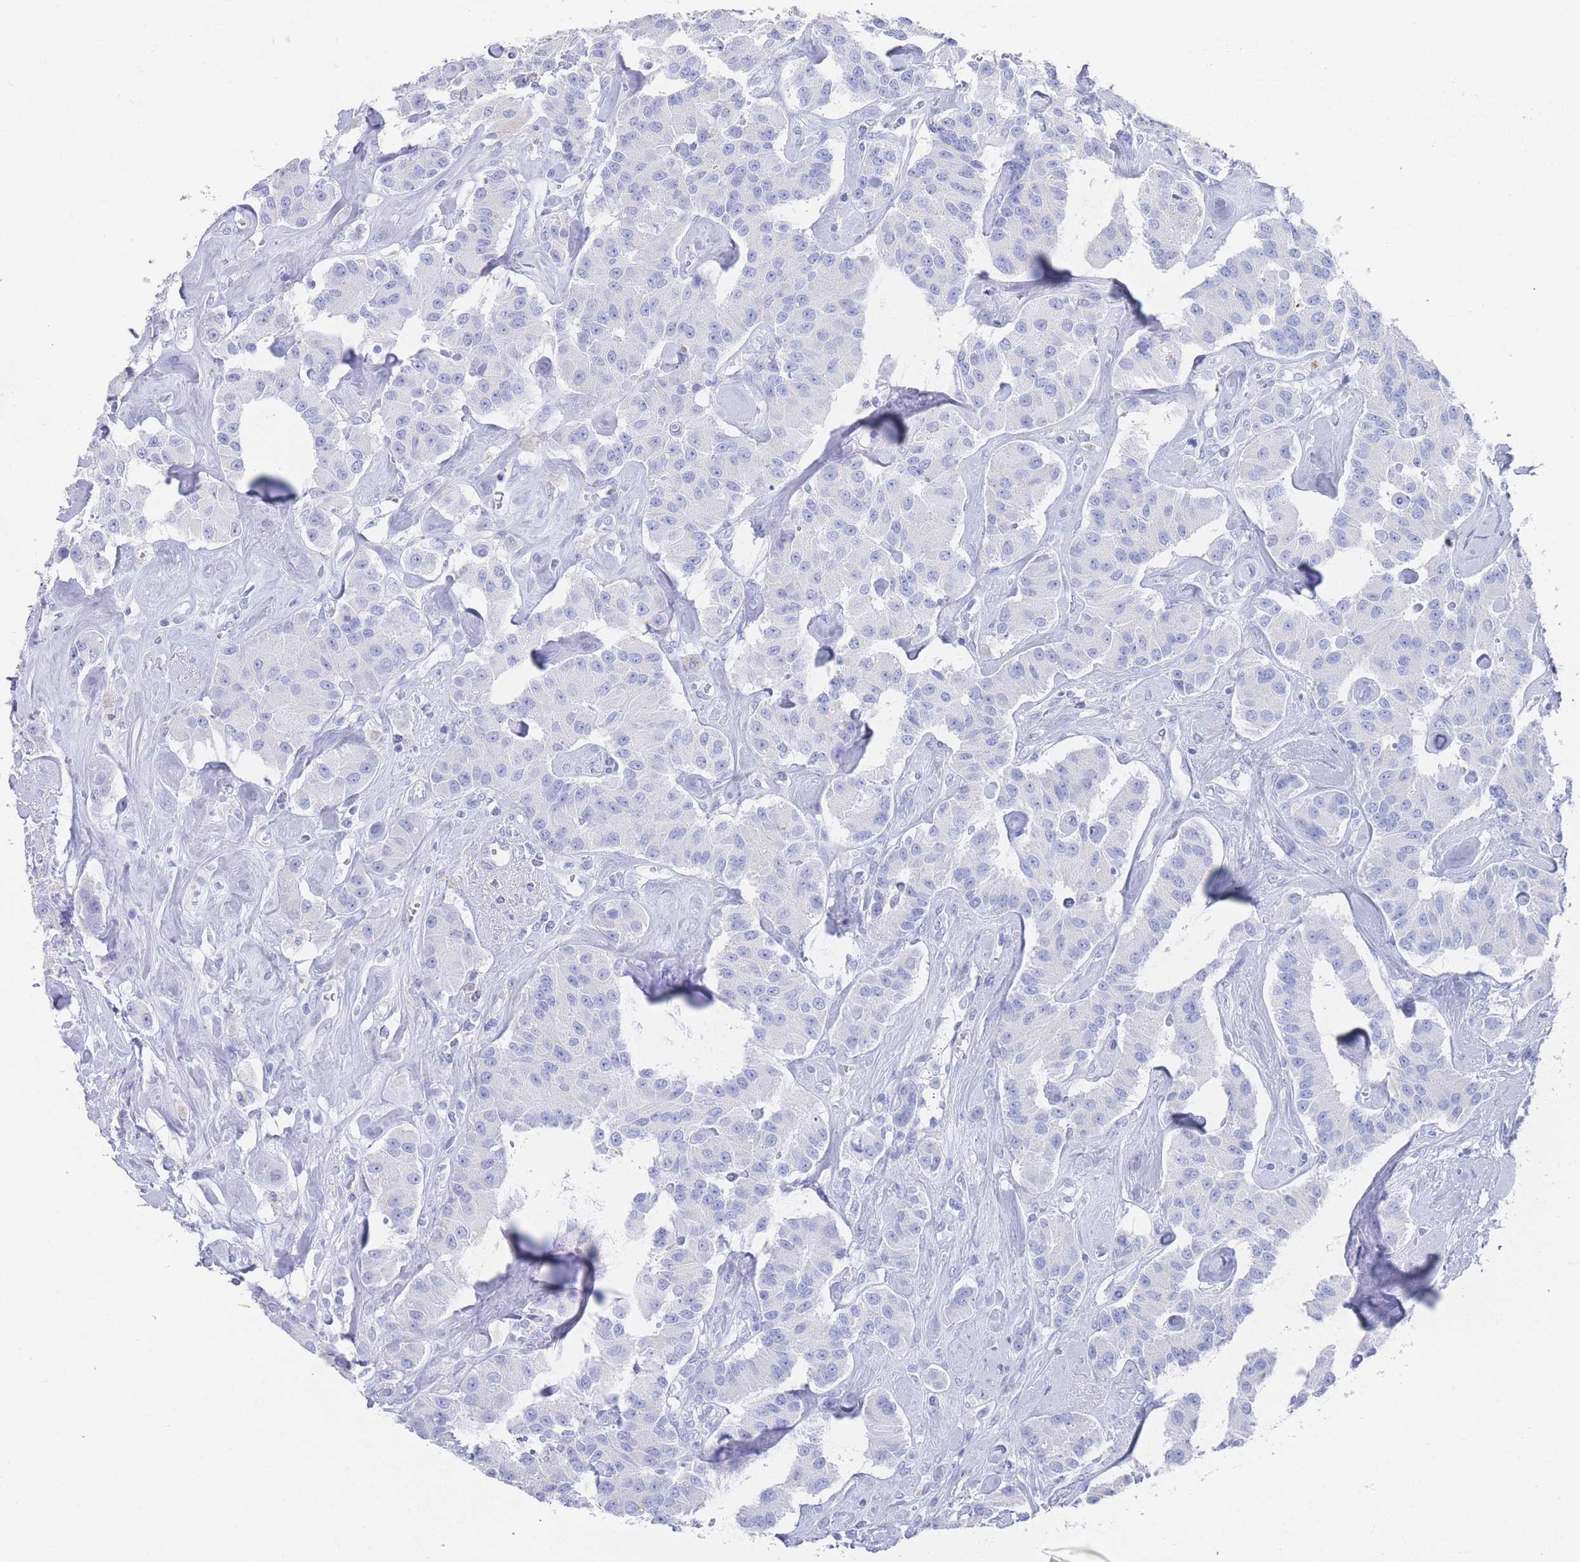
{"staining": {"intensity": "negative", "quantity": "none", "location": "none"}, "tissue": "carcinoid", "cell_type": "Tumor cells", "image_type": "cancer", "snomed": [{"axis": "morphology", "description": "Carcinoid, malignant, NOS"}, {"axis": "topography", "description": "Pancreas"}], "caption": "The IHC histopathology image has no significant staining in tumor cells of carcinoid tissue.", "gene": "LRRC37A", "patient": {"sex": "male", "age": 41}}